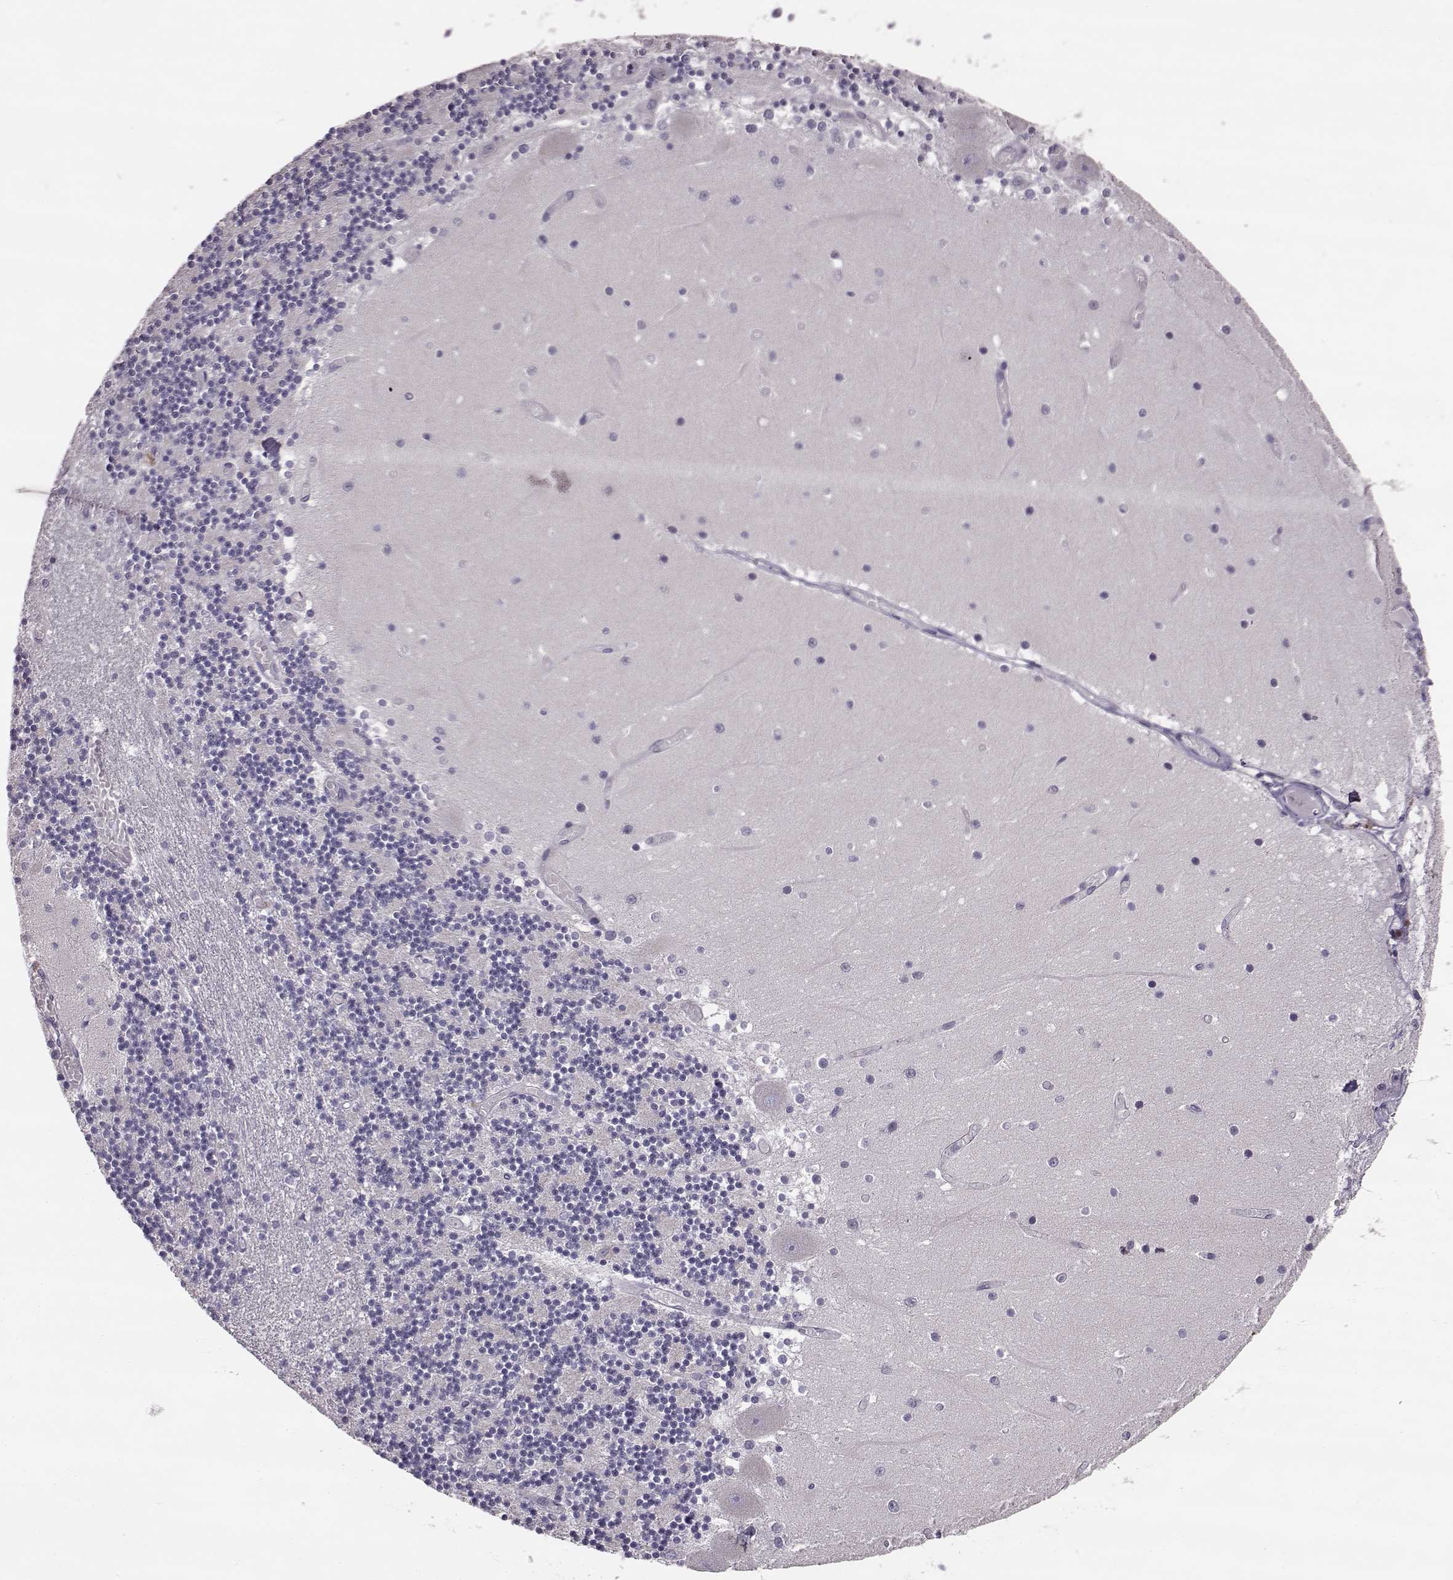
{"staining": {"intensity": "negative", "quantity": "none", "location": "none"}, "tissue": "cerebellum", "cell_type": "Cells in granular layer", "image_type": "normal", "snomed": [{"axis": "morphology", "description": "Normal tissue, NOS"}, {"axis": "topography", "description": "Cerebellum"}], "caption": "Human cerebellum stained for a protein using immunohistochemistry exhibits no expression in cells in granular layer.", "gene": "NPTXR", "patient": {"sex": "female", "age": 28}}